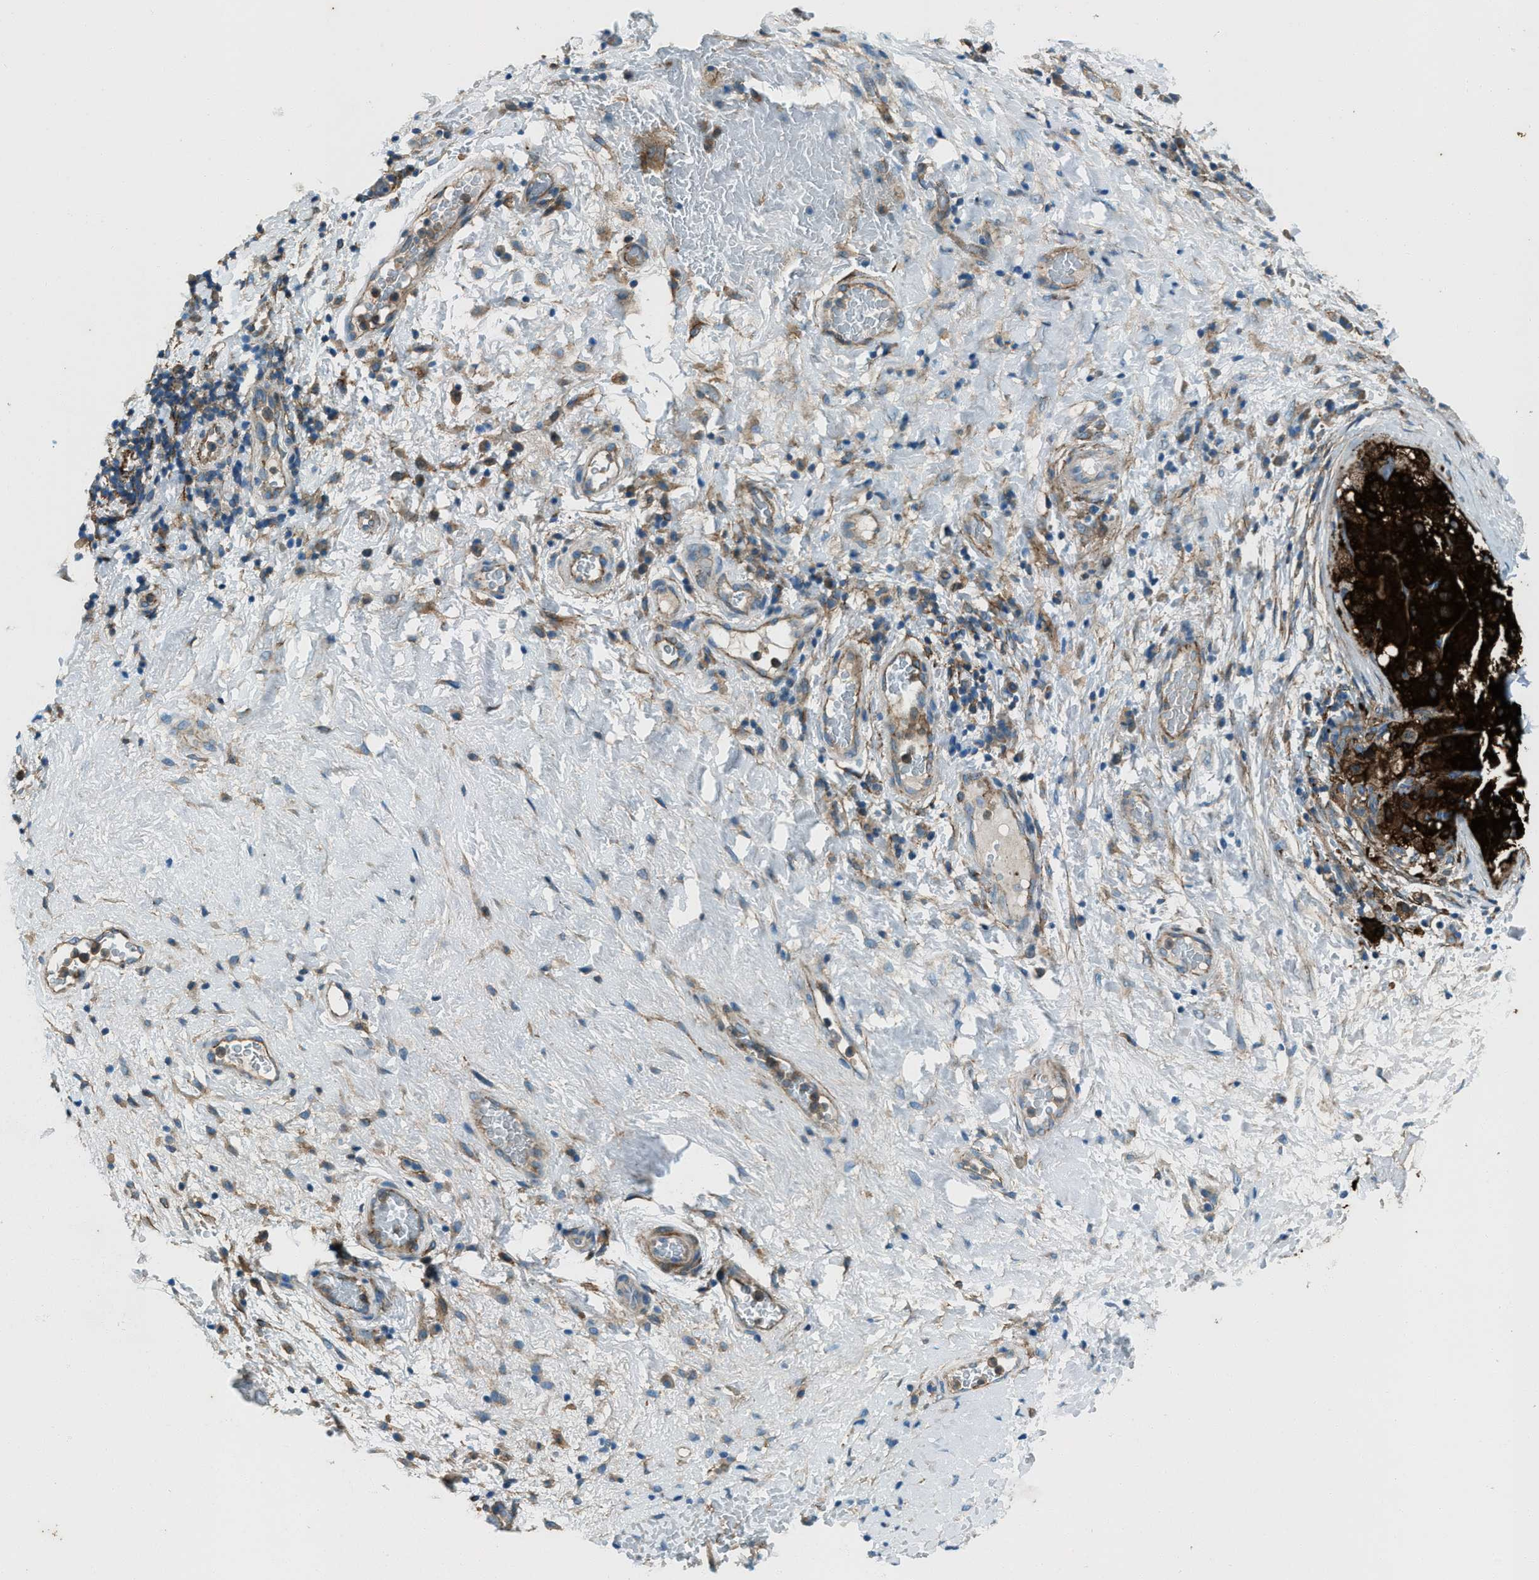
{"staining": {"intensity": "strong", "quantity": "<25%", "location": "cytoplasmic/membranous"}, "tissue": "liver cancer", "cell_type": "Tumor cells", "image_type": "cancer", "snomed": [{"axis": "morphology", "description": "Carcinoma, Hepatocellular, NOS"}, {"axis": "topography", "description": "Liver"}], "caption": "Protein staining reveals strong cytoplasmic/membranous positivity in approximately <25% of tumor cells in liver cancer.", "gene": "SVIL", "patient": {"sex": "male", "age": 80}}